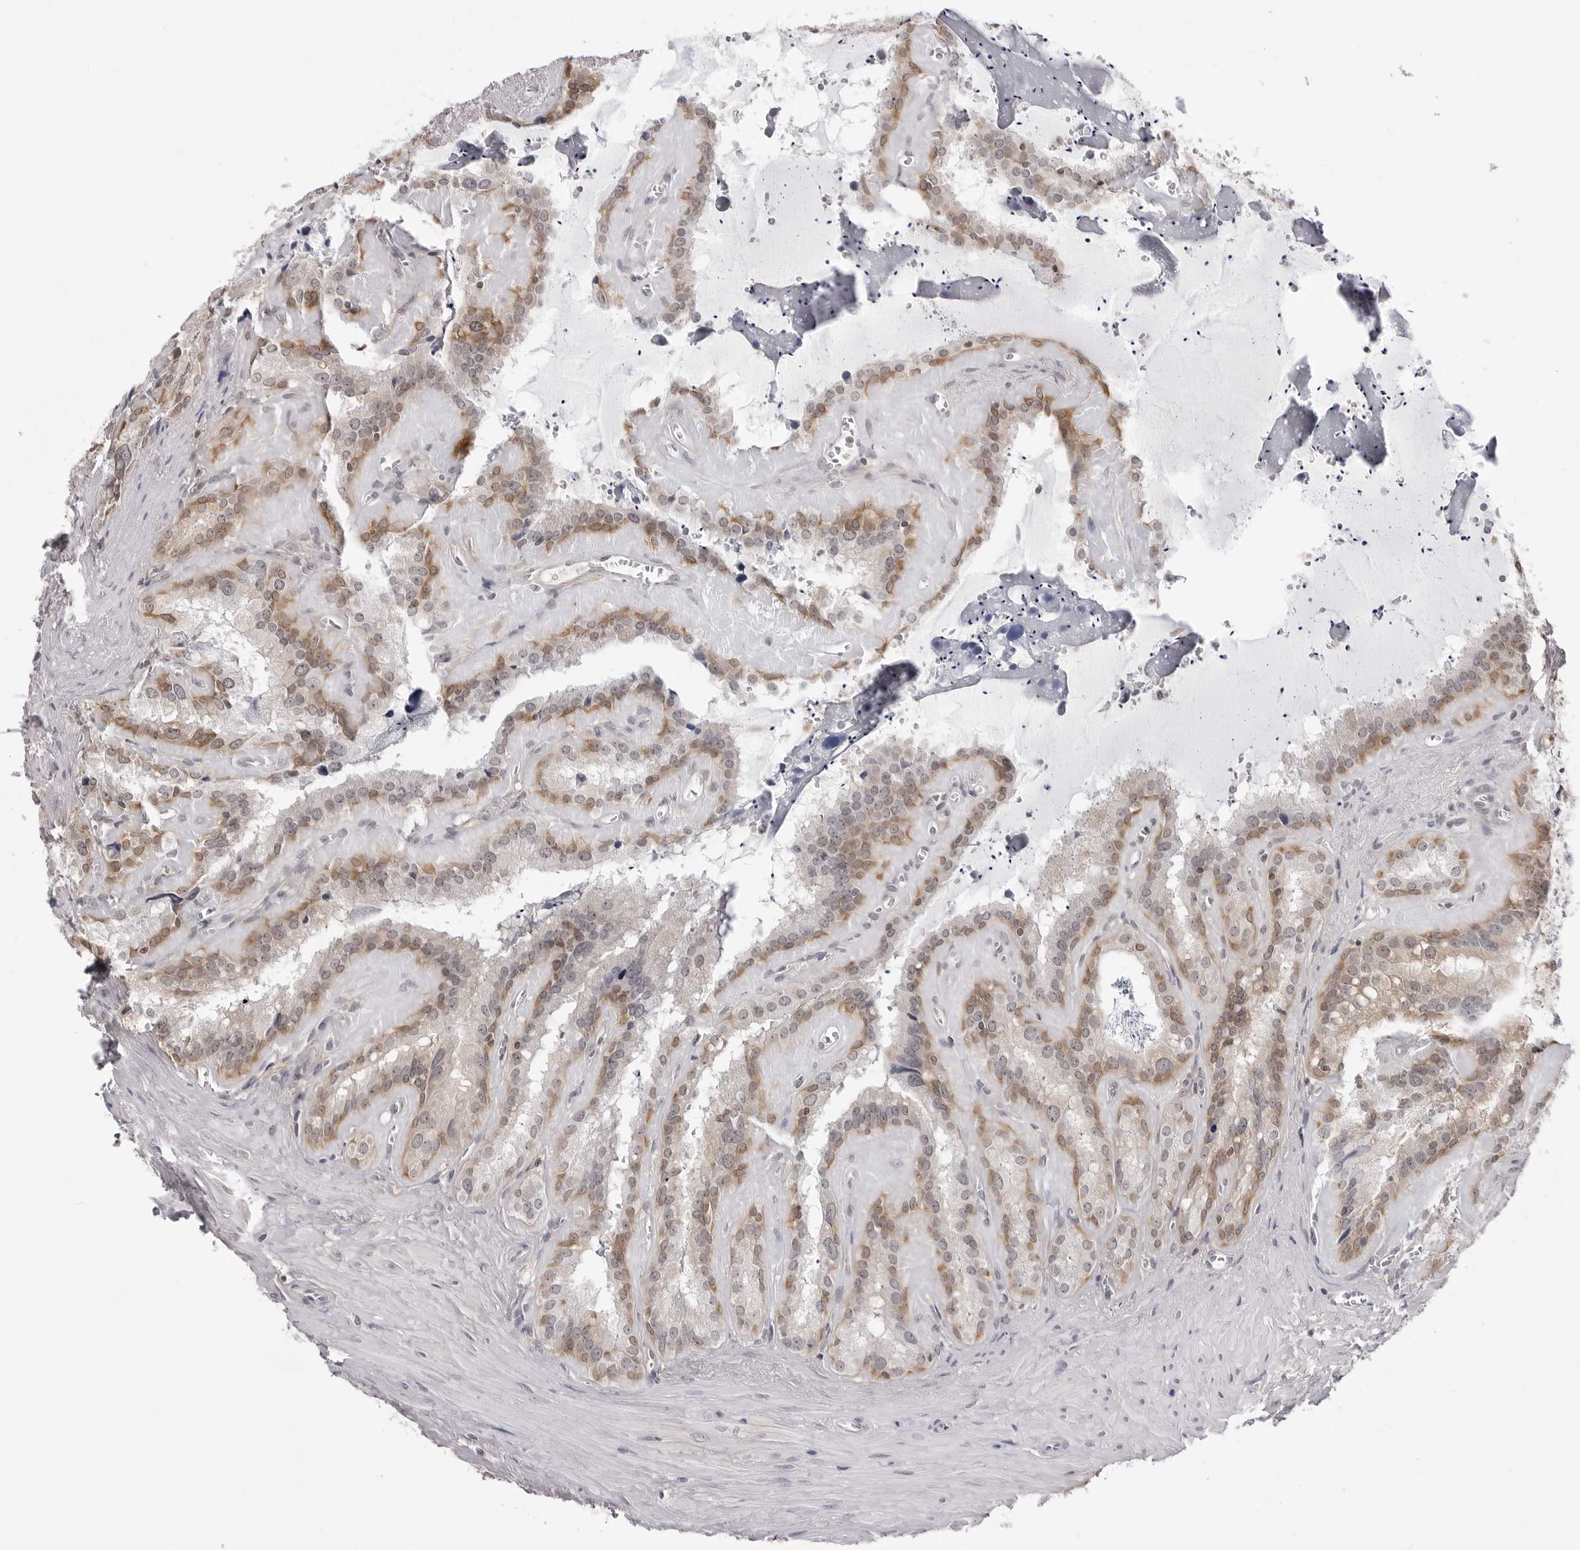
{"staining": {"intensity": "moderate", "quantity": ">75%", "location": "cytoplasmic/membranous,nuclear"}, "tissue": "seminal vesicle", "cell_type": "Glandular cells", "image_type": "normal", "snomed": [{"axis": "morphology", "description": "Normal tissue, NOS"}, {"axis": "topography", "description": "Prostate"}, {"axis": "topography", "description": "Seminal veicle"}], "caption": "DAB immunohistochemical staining of normal human seminal vesicle exhibits moderate cytoplasmic/membranous,nuclear protein expression in about >75% of glandular cells.", "gene": "YWHAG", "patient": {"sex": "male", "age": 59}}